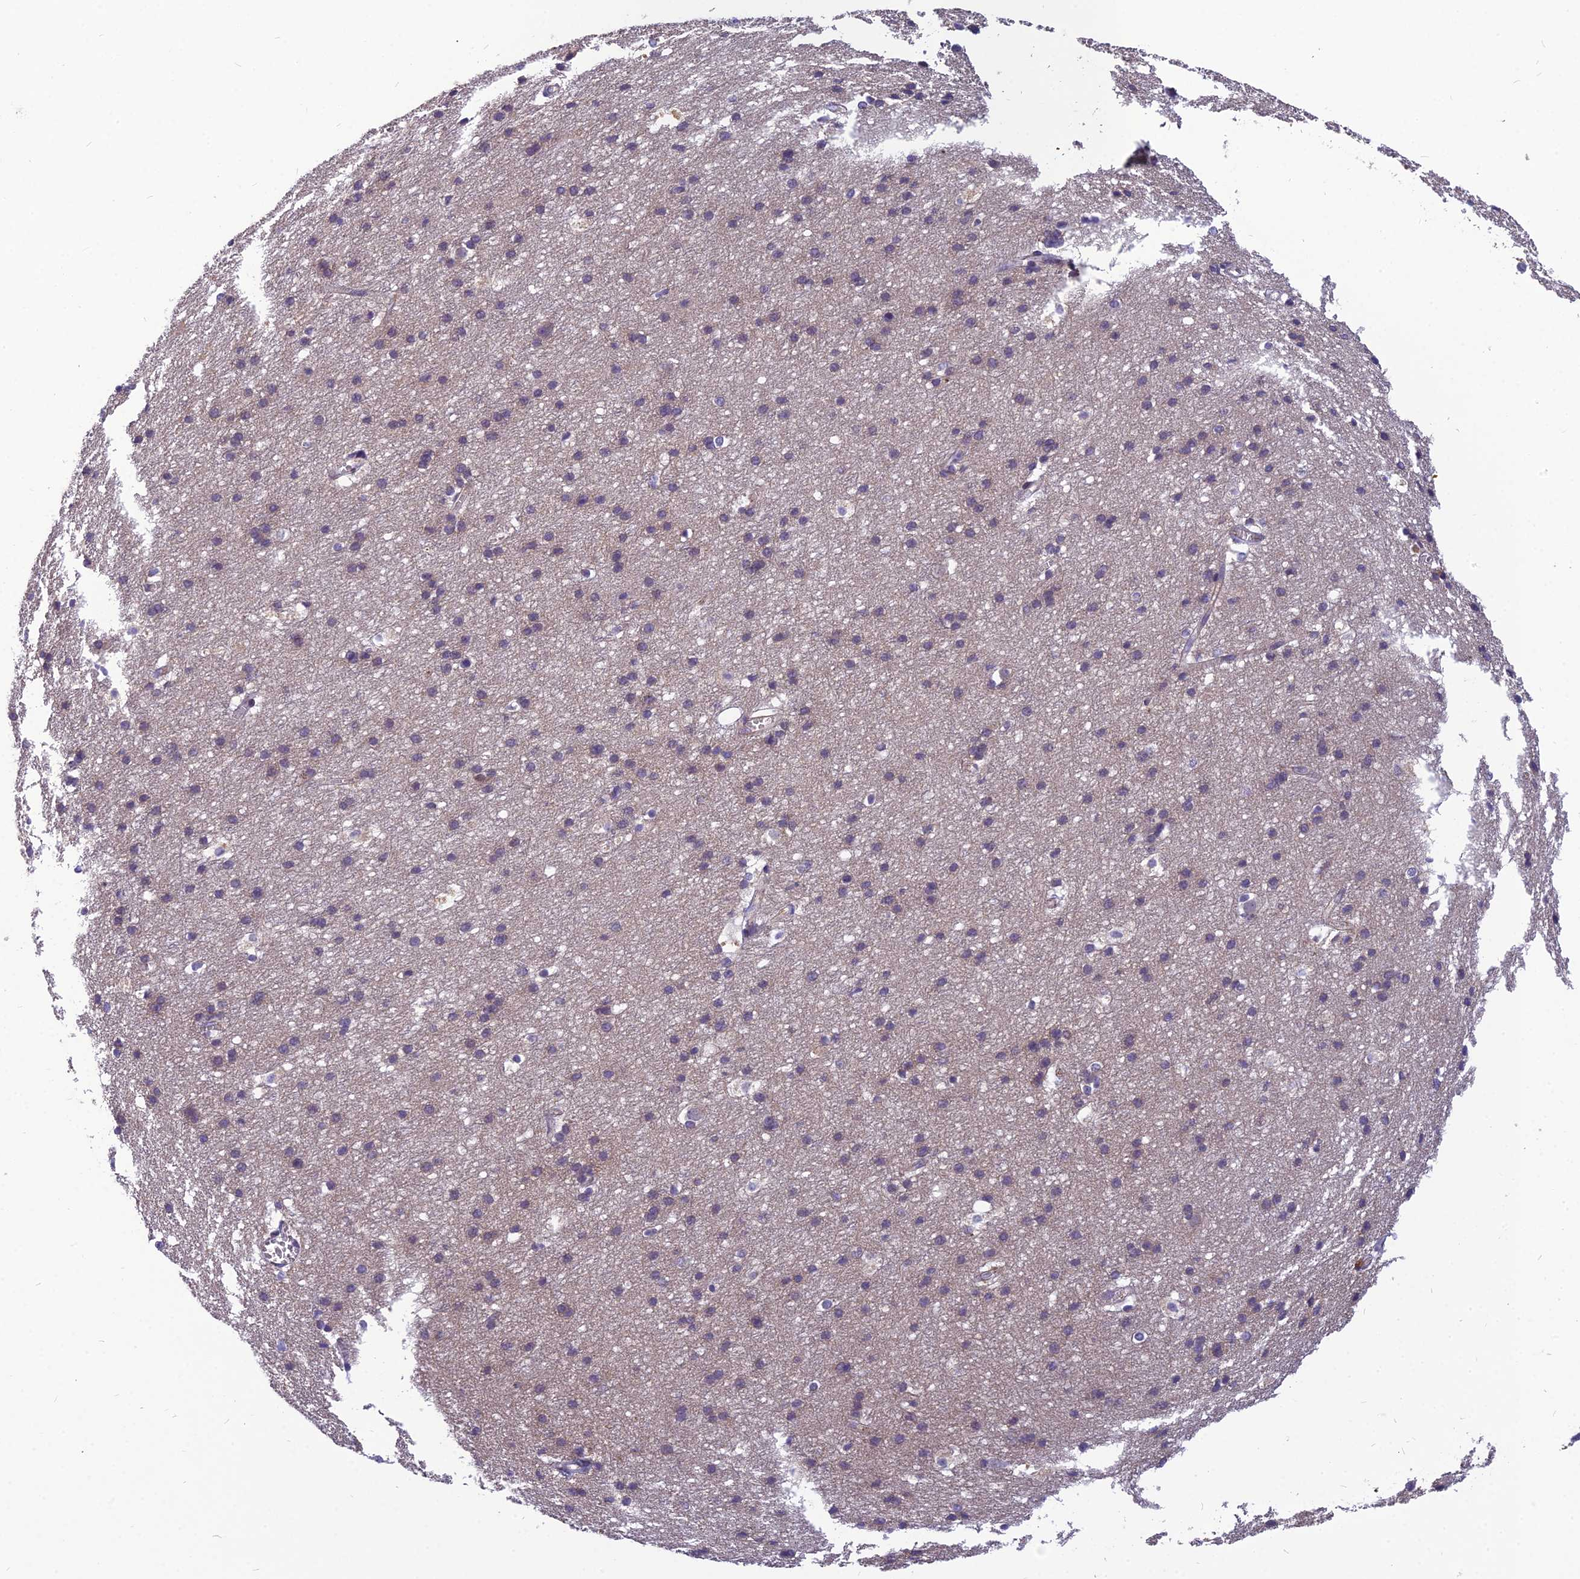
{"staining": {"intensity": "weak", "quantity": ">75%", "location": "cytoplasmic/membranous"}, "tissue": "cerebral cortex", "cell_type": "Endothelial cells", "image_type": "normal", "snomed": [{"axis": "morphology", "description": "Normal tissue, NOS"}, {"axis": "topography", "description": "Cerebral cortex"}], "caption": "Cerebral cortex was stained to show a protein in brown. There is low levels of weak cytoplasmic/membranous positivity in approximately >75% of endothelial cells. (Stains: DAB (3,3'-diaminobenzidine) in brown, nuclei in blue, Microscopy: brightfield microscopy at high magnification).", "gene": "TSPAN15", "patient": {"sex": "male", "age": 54}}